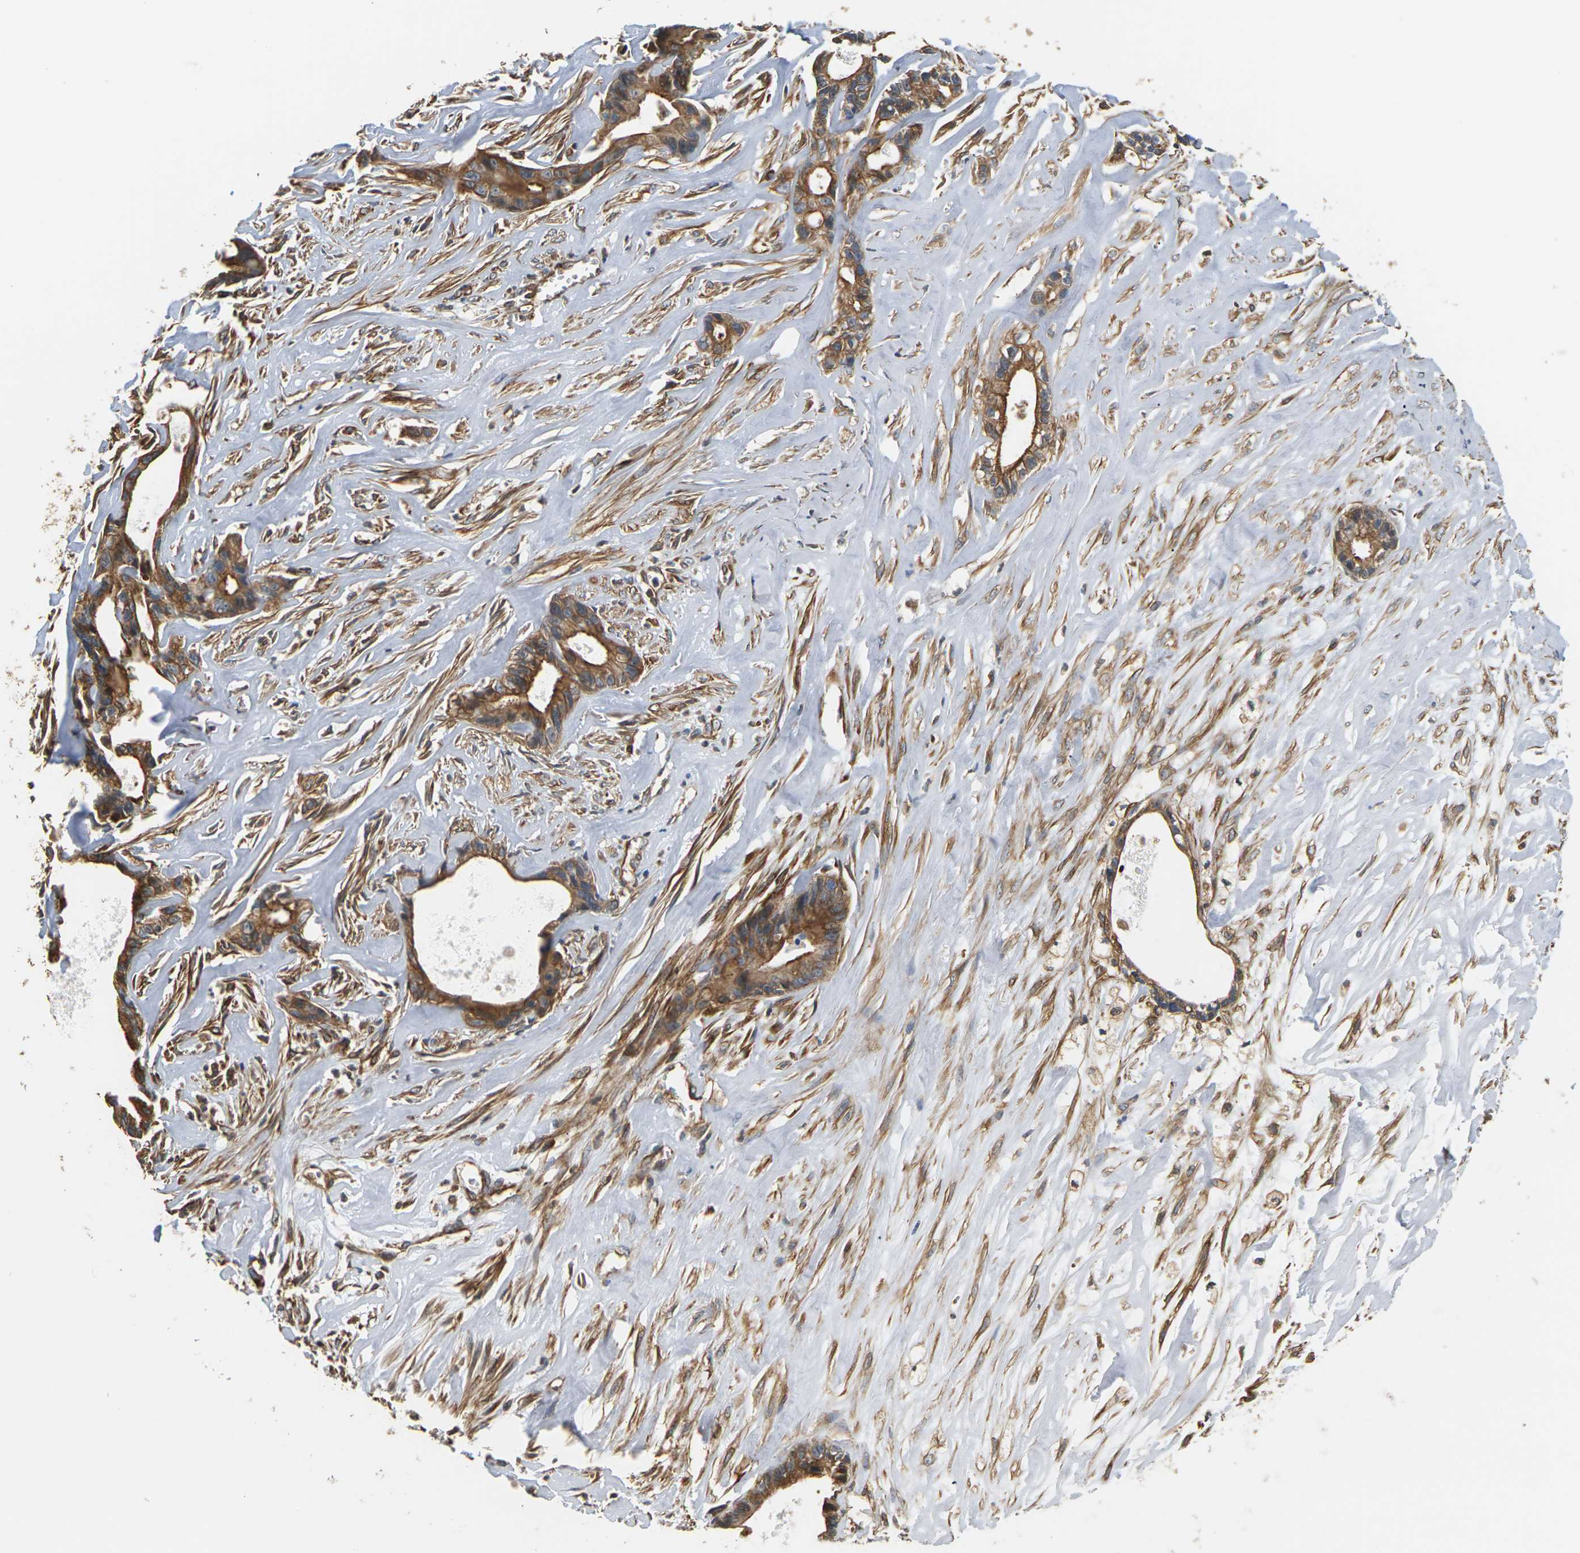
{"staining": {"intensity": "moderate", "quantity": ">75%", "location": "cytoplasmic/membranous"}, "tissue": "liver cancer", "cell_type": "Tumor cells", "image_type": "cancer", "snomed": [{"axis": "morphology", "description": "Cholangiocarcinoma"}, {"axis": "topography", "description": "Liver"}], "caption": "Immunohistochemical staining of liver cancer (cholangiocarcinoma) reveals medium levels of moderate cytoplasmic/membranous positivity in about >75% of tumor cells.", "gene": "PCDHB4", "patient": {"sex": "female", "age": 55}}